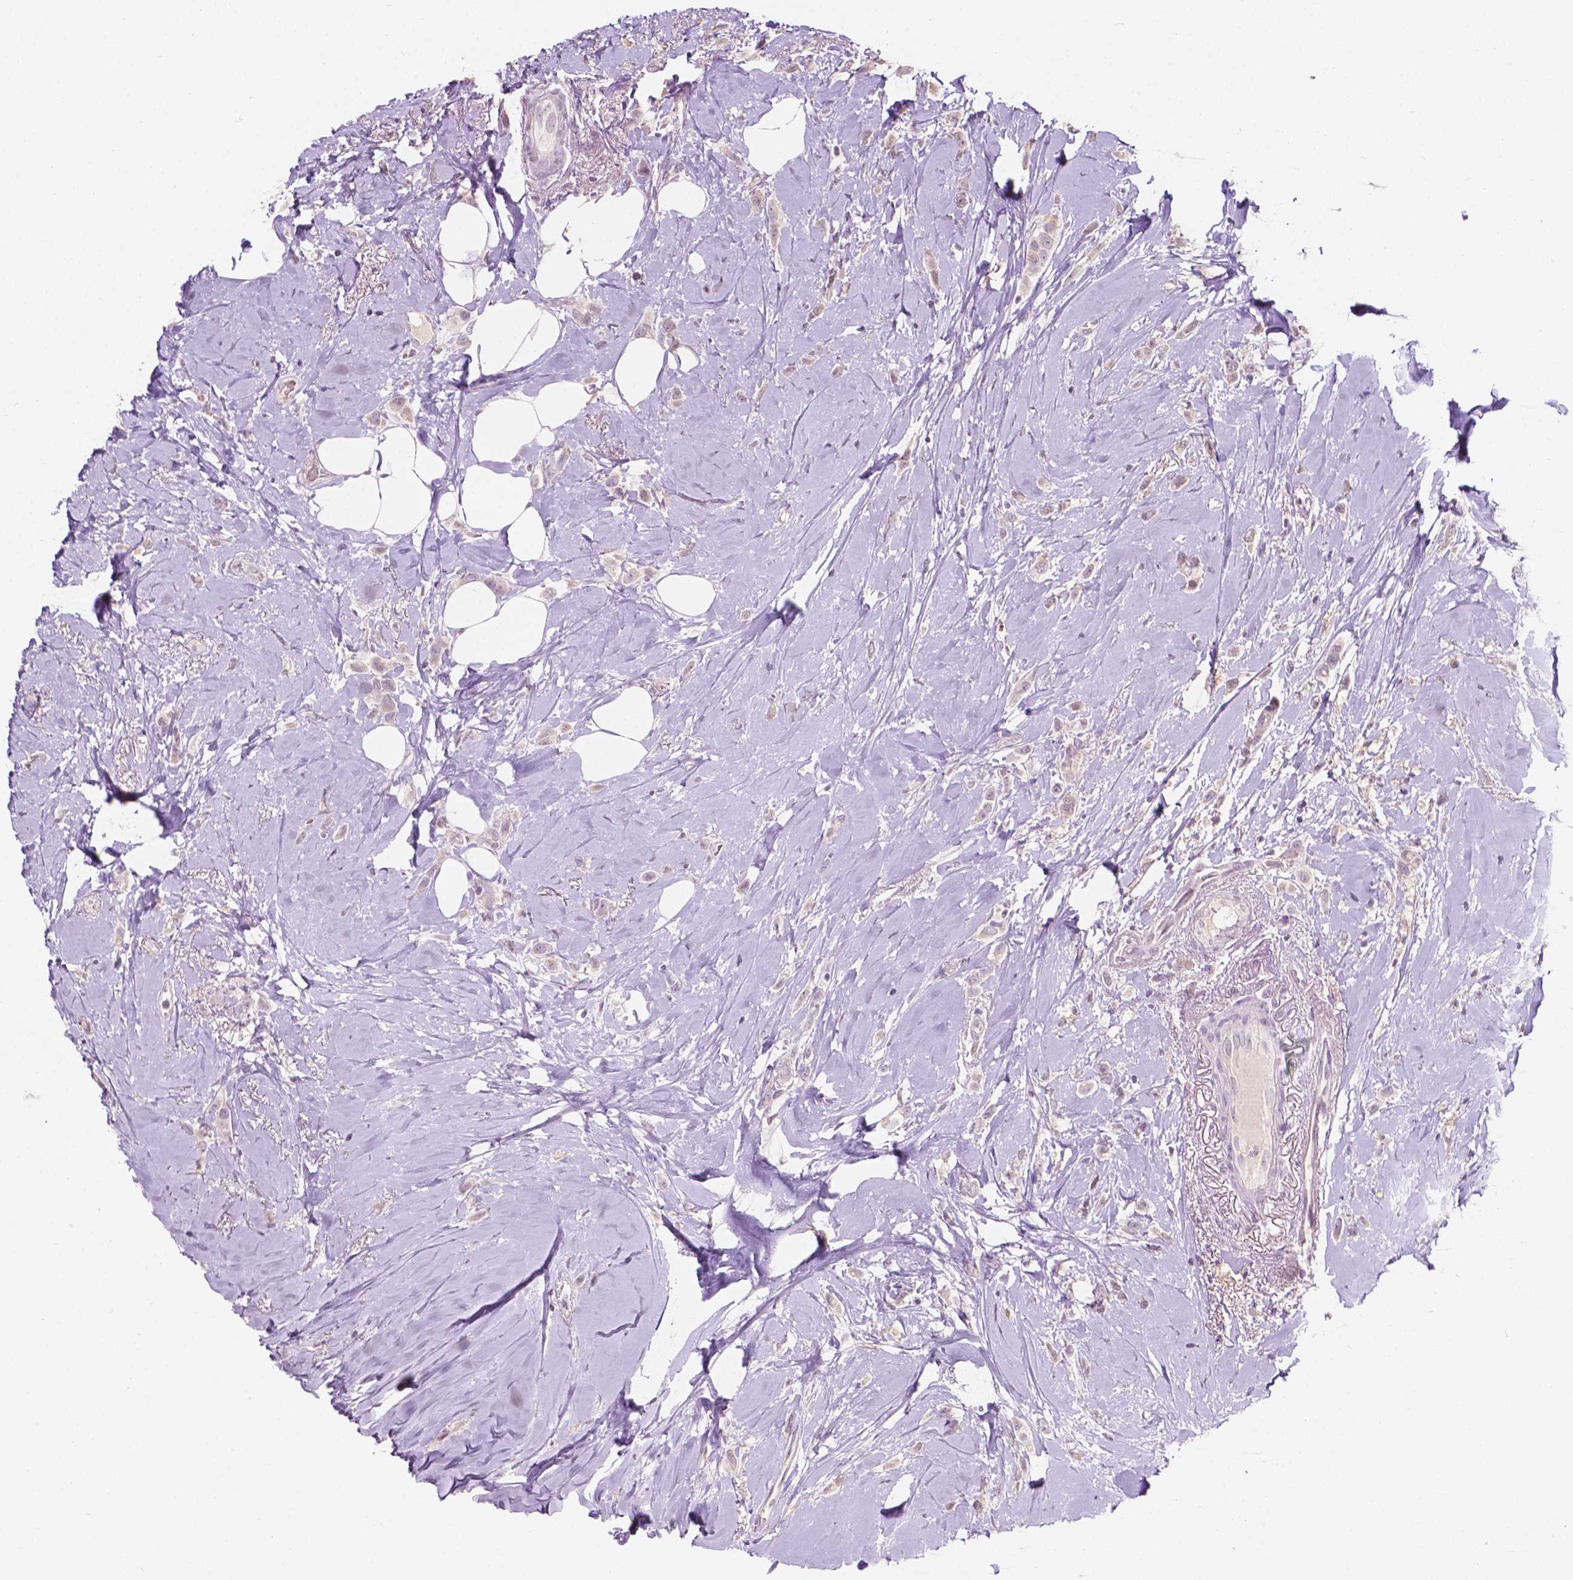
{"staining": {"intensity": "negative", "quantity": "none", "location": "none"}, "tissue": "breast cancer", "cell_type": "Tumor cells", "image_type": "cancer", "snomed": [{"axis": "morphology", "description": "Lobular carcinoma"}, {"axis": "topography", "description": "Breast"}], "caption": "The IHC photomicrograph has no significant staining in tumor cells of lobular carcinoma (breast) tissue.", "gene": "TM6SF2", "patient": {"sex": "female", "age": 66}}